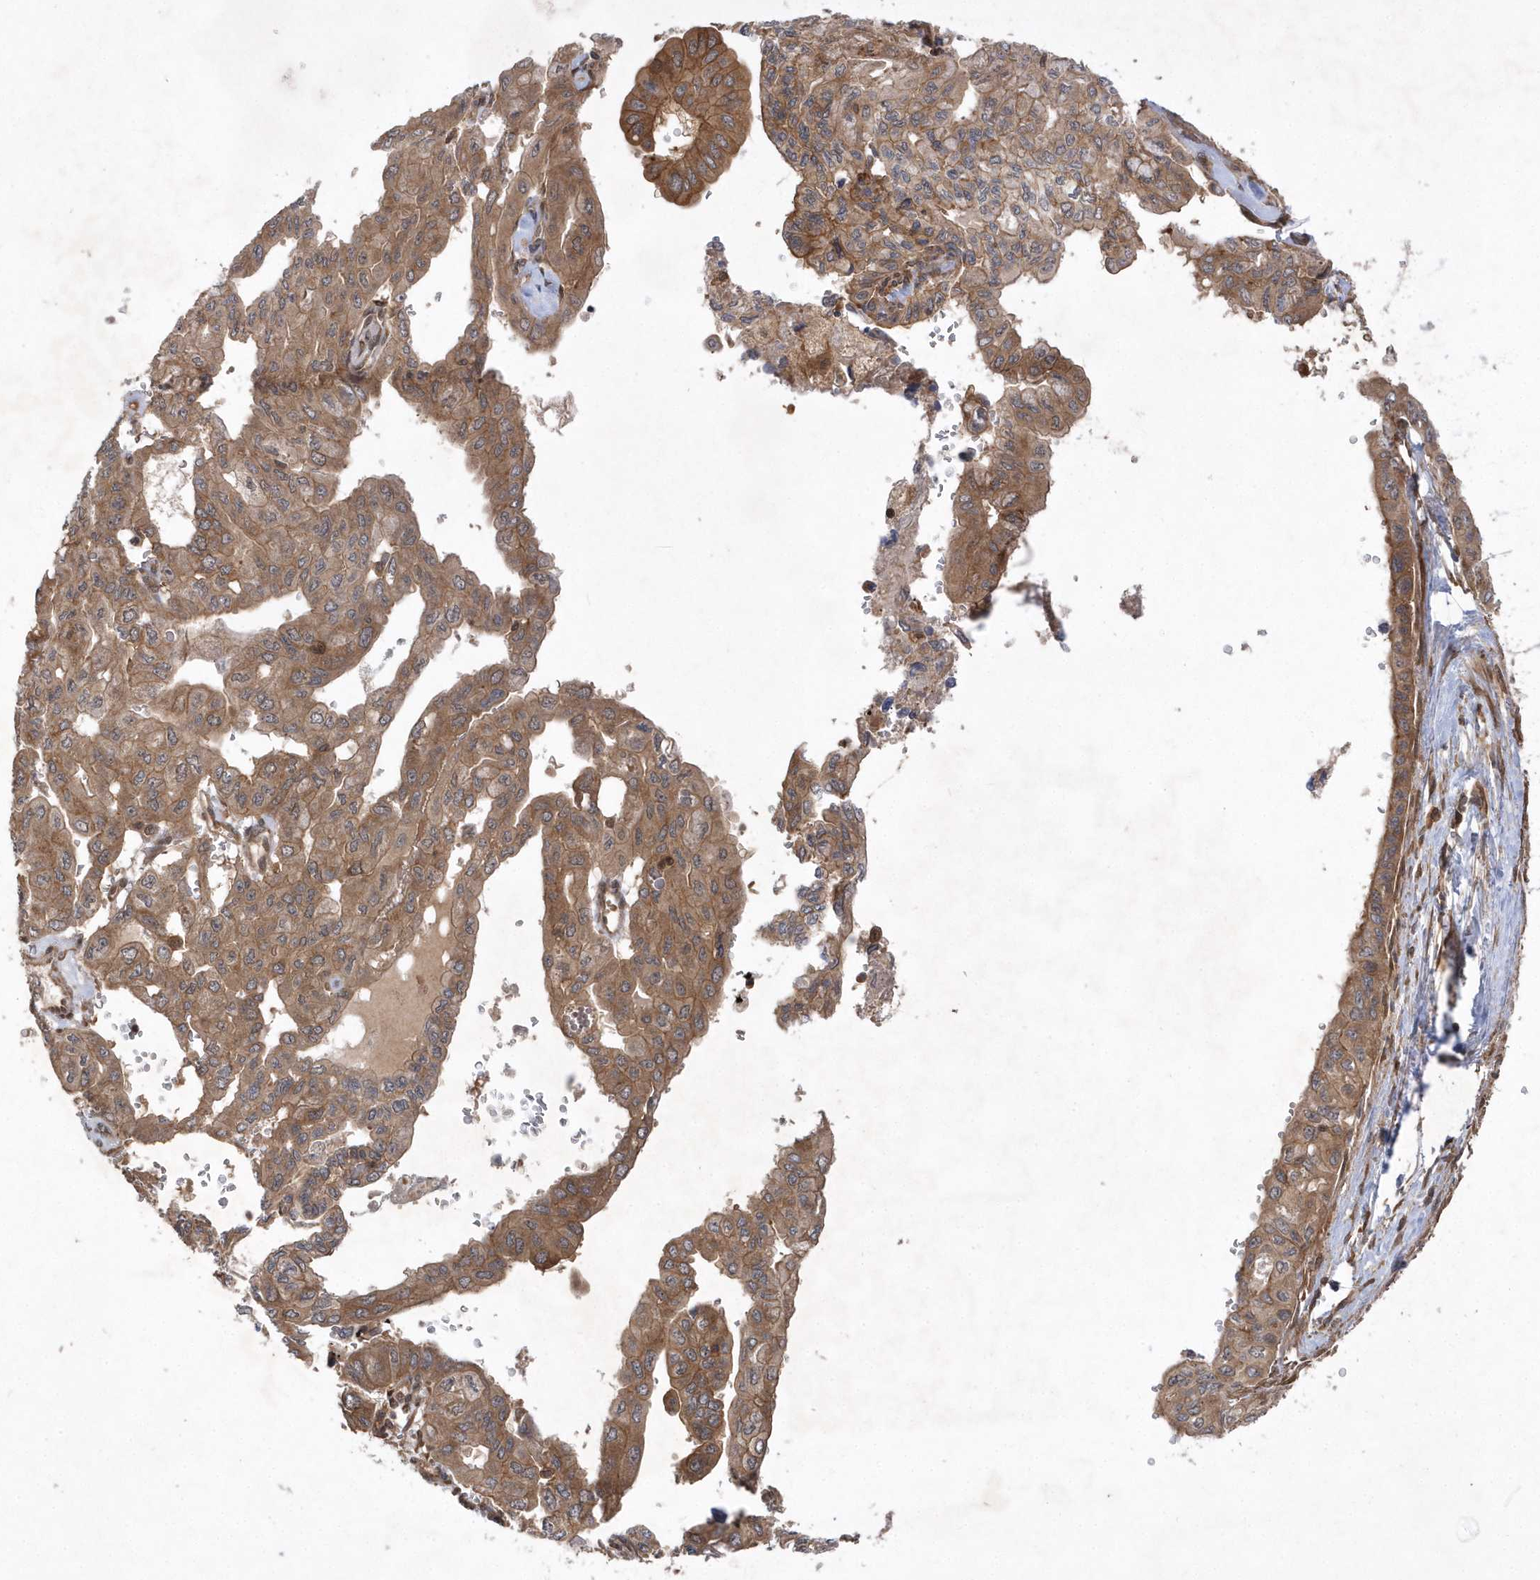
{"staining": {"intensity": "moderate", "quantity": ">75%", "location": "cytoplasmic/membranous"}, "tissue": "pancreatic cancer", "cell_type": "Tumor cells", "image_type": "cancer", "snomed": [{"axis": "morphology", "description": "Adenocarcinoma, NOS"}, {"axis": "topography", "description": "Pancreas"}], "caption": "Protein expression analysis of adenocarcinoma (pancreatic) exhibits moderate cytoplasmic/membranous expression in about >75% of tumor cells.", "gene": "GFM2", "patient": {"sex": "male", "age": 51}}